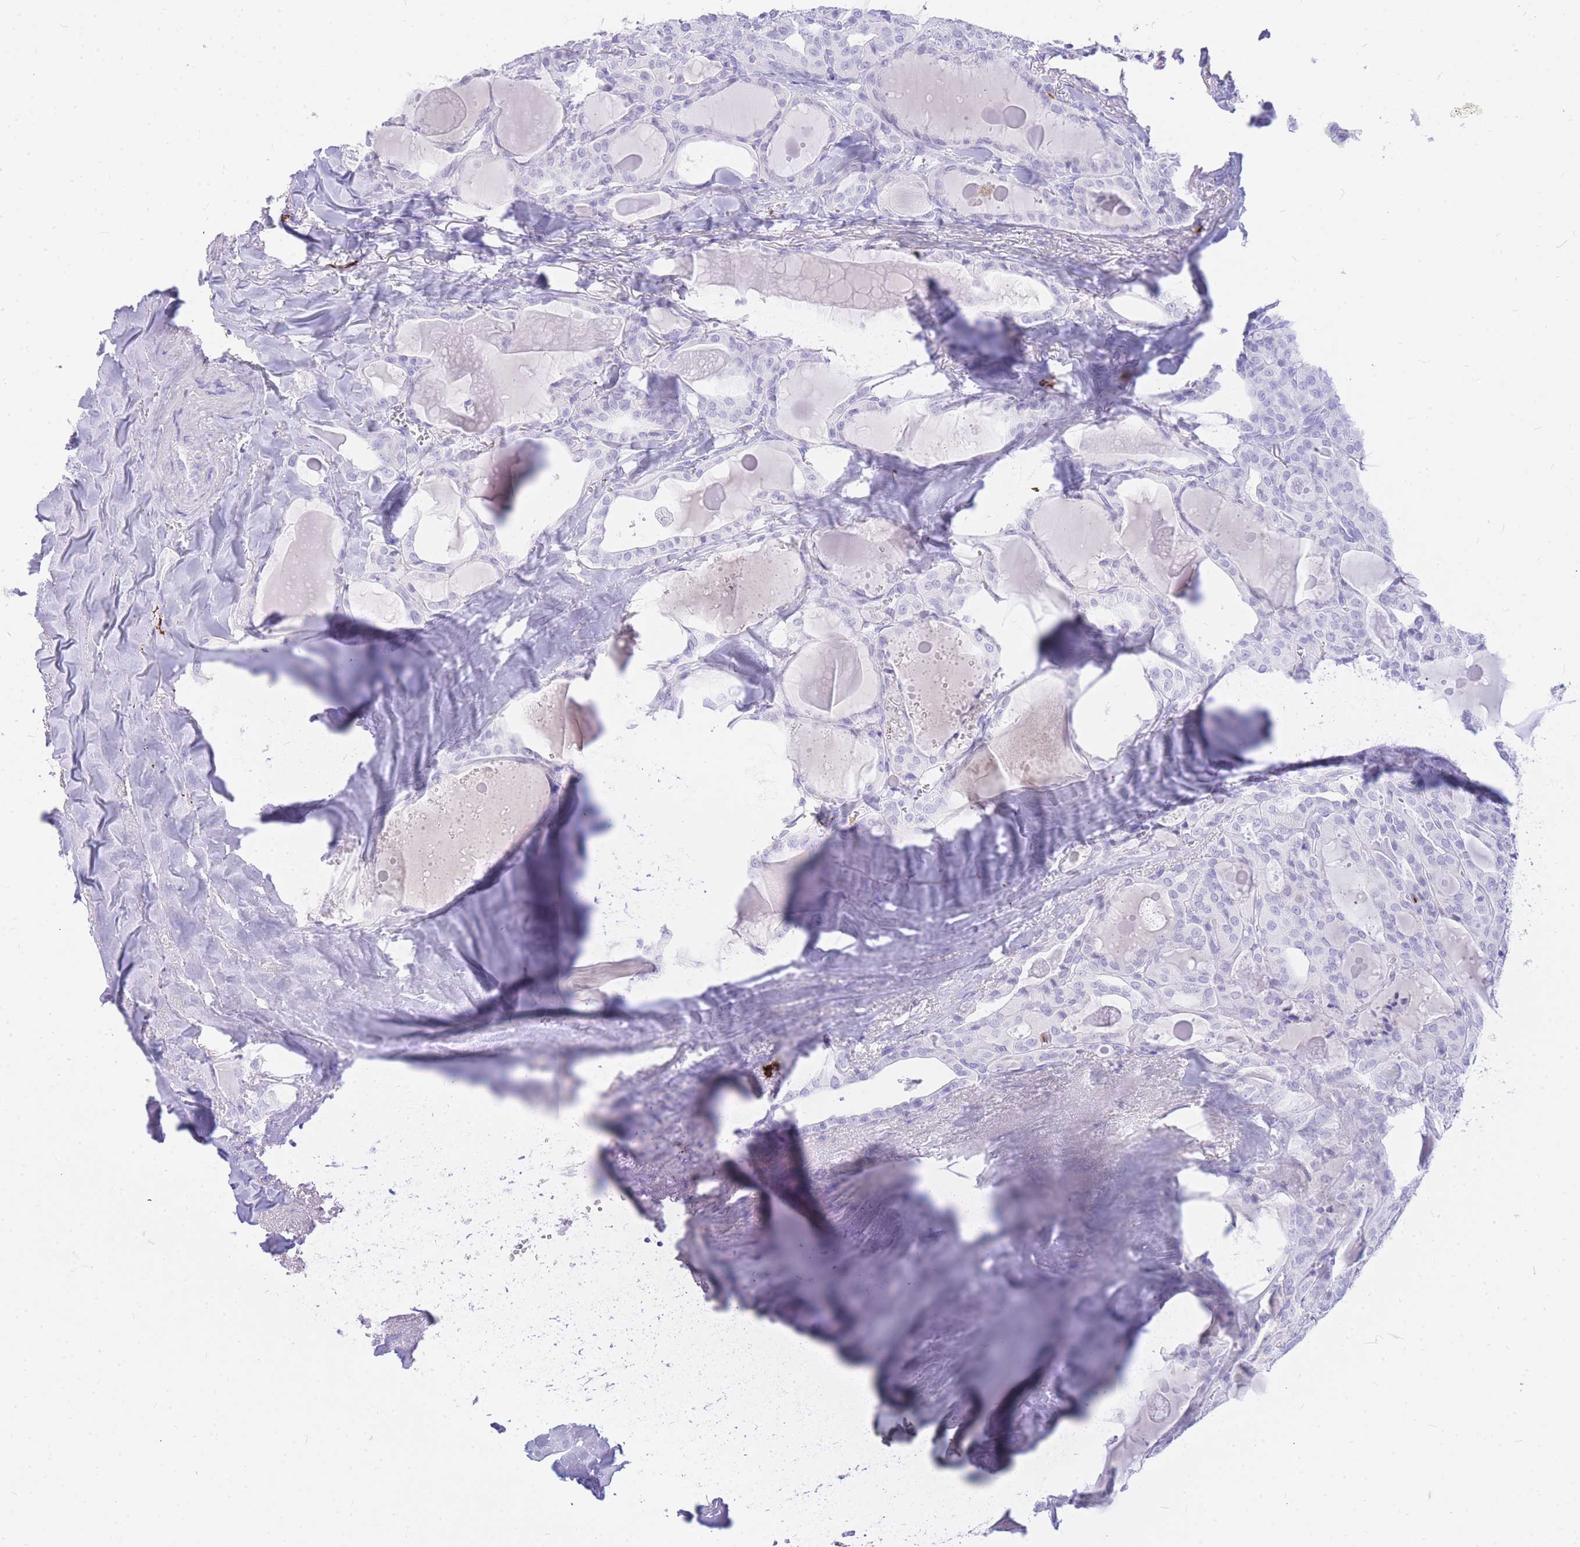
{"staining": {"intensity": "negative", "quantity": "none", "location": "none"}, "tissue": "thyroid cancer", "cell_type": "Tumor cells", "image_type": "cancer", "snomed": [{"axis": "morphology", "description": "Papillary adenocarcinoma, NOS"}, {"axis": "topography", "description": "Thyroid gland"}], "caption": "High magnification brightfield microscopy of papillary adenocarcinoma (thyroid) stained with DAB (3,3'-diaminobenzidine) (brown) and counterstained with hematoxylin (blue): tumor cells show no significant positivity.", "gene": "HERC1", "patient": {"sex": "male", "age": 52}}